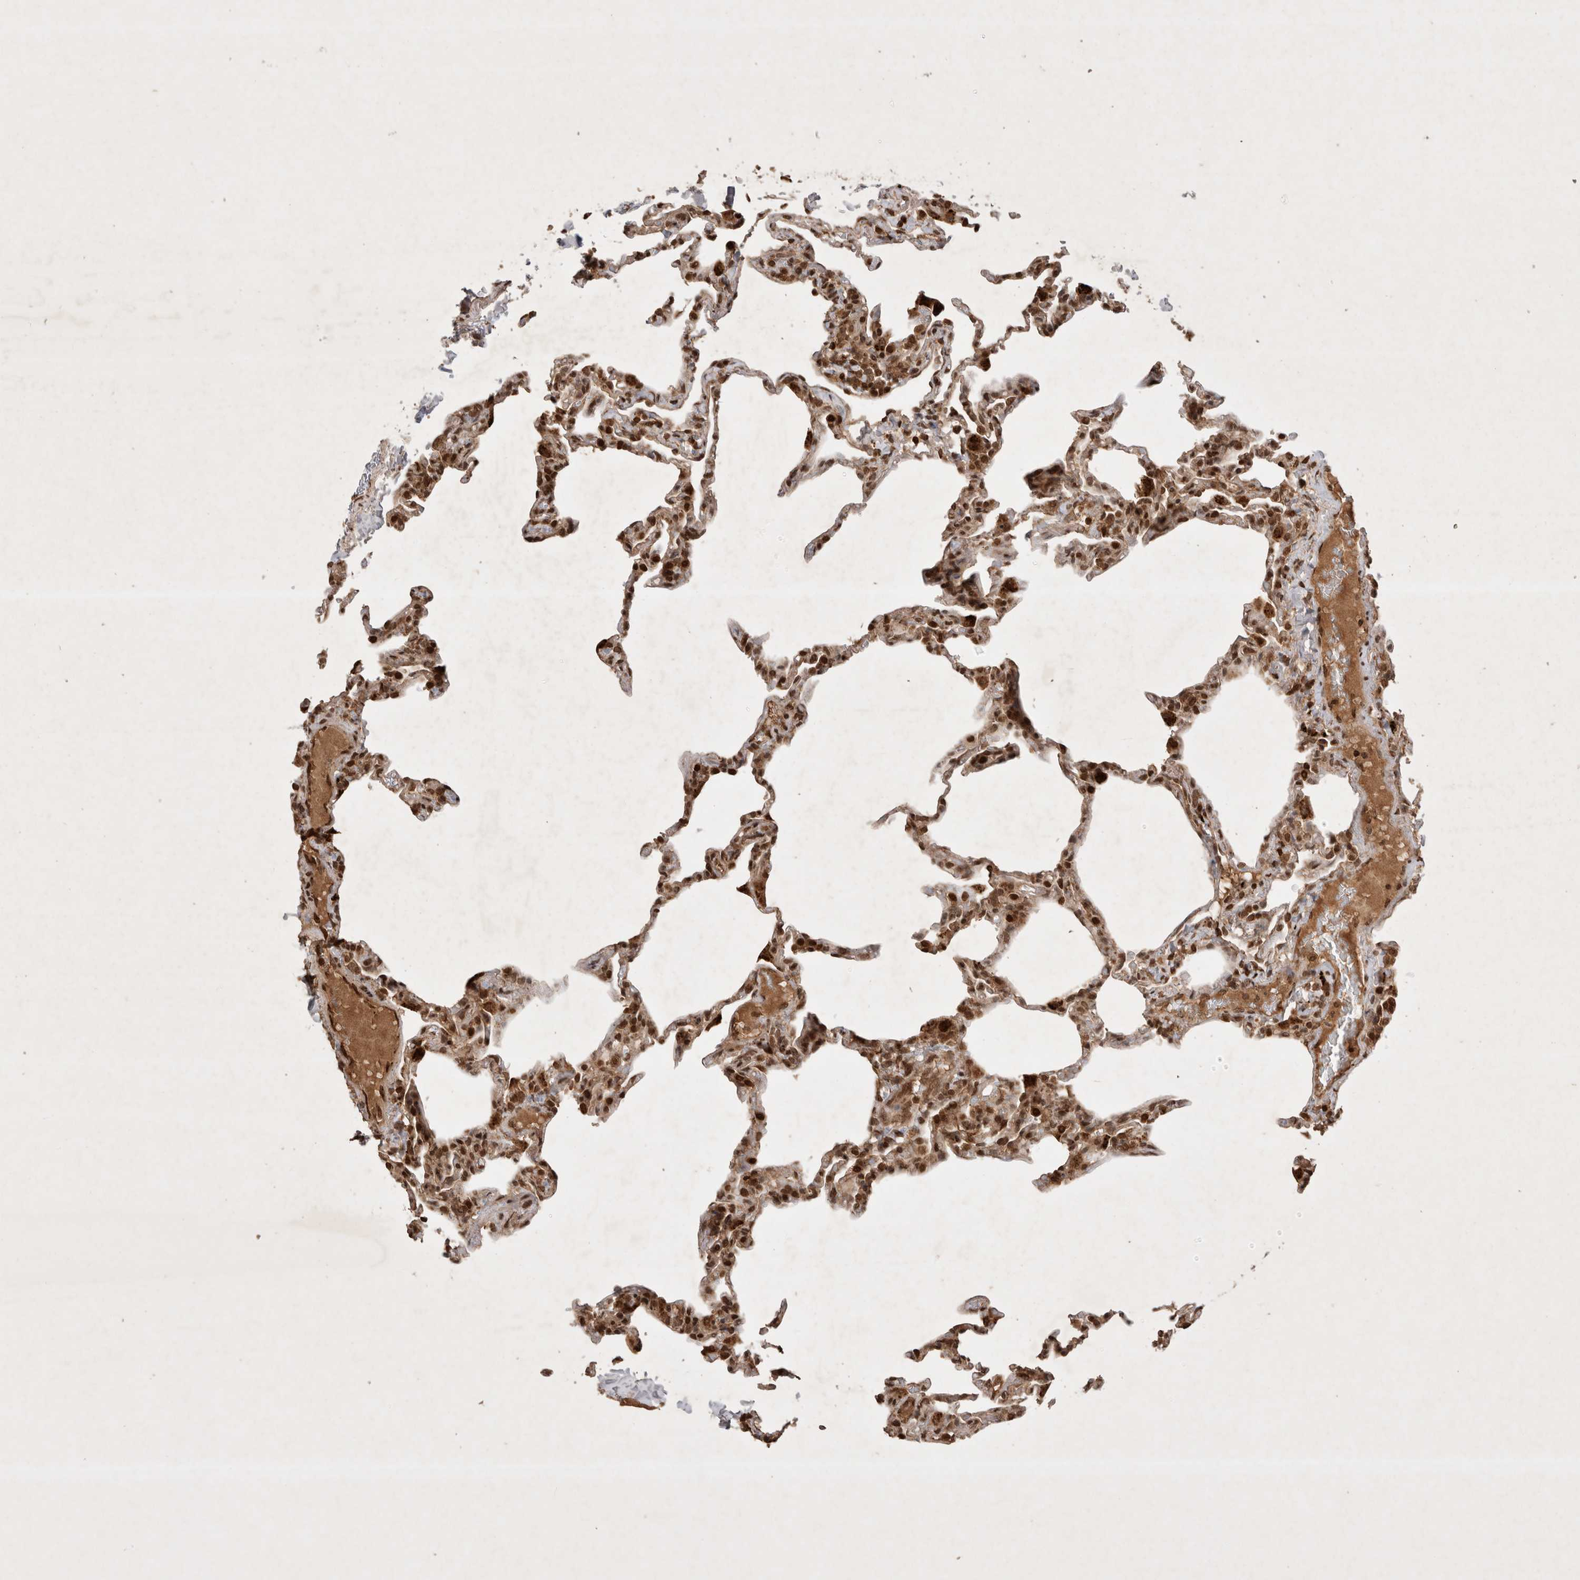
{"staining": {"intensity": "moderate", "quantity": "25%-75%", "location": "cytoplasmic/membranous,nuclear"}, "tissue": "lung", "cell_type": "Alveolar cells", "image_type": "normal", "snomed": [{"axis": "morphology", "description": "Normal tissue, NOS"}, {"axis": "topography", "description": "Lung"}], "caption": "IHC of benign lung demonstrates medium levels of moderate cytoplasmic/membranous,nuclear staining in approximately 25%-75% of alveolar cells.", "gene": "FAM221A", "patient": {"sex": "male", "age": 20}}